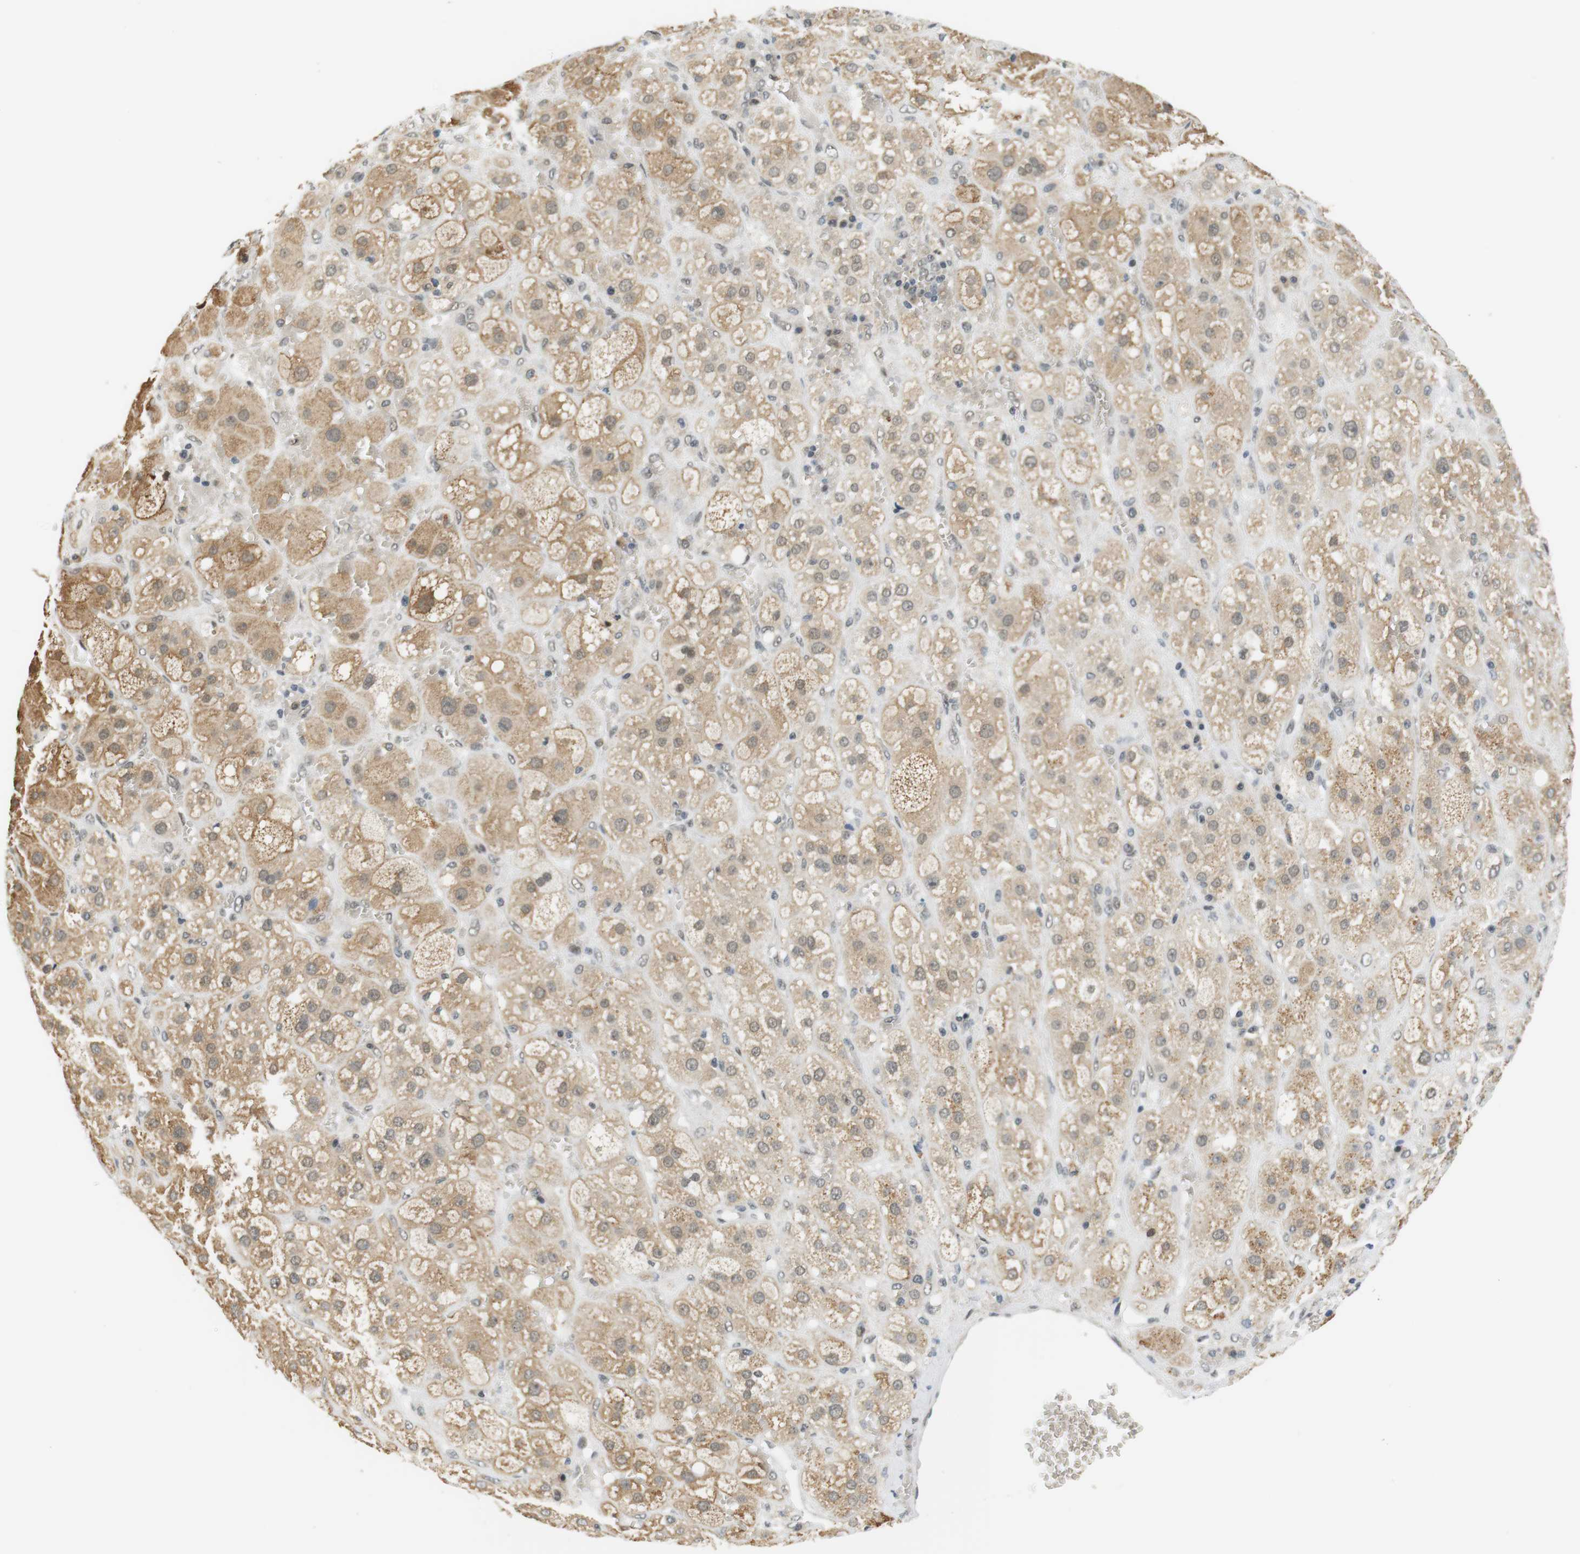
{"staining": {"intensity": "moderate", "quantity": "25%-75%", "location": "cytoplasmic/membranous,nuclear"}, "tissue": "adrenal gland", "cell_type": "Glandular cells", "image_type": "normal", "snomed": [{"axis": "morphology", "description": "Normal tissue, NOS"}, {"axis": "topography", "description": "Adrenal gland"}], "caption": "Glandular cells display medium levels of moderate cytoplasmic/membranous,nuclear positivity in approximately 25%-75% of cells in unremarkable adrenal gland. (DAB (3,3'-diaminobenzidine) IHC, brown staining for protein, blue staining for nuclei).", "gene": "RNF38", "patient": {"sex": "female", "age": 47}}